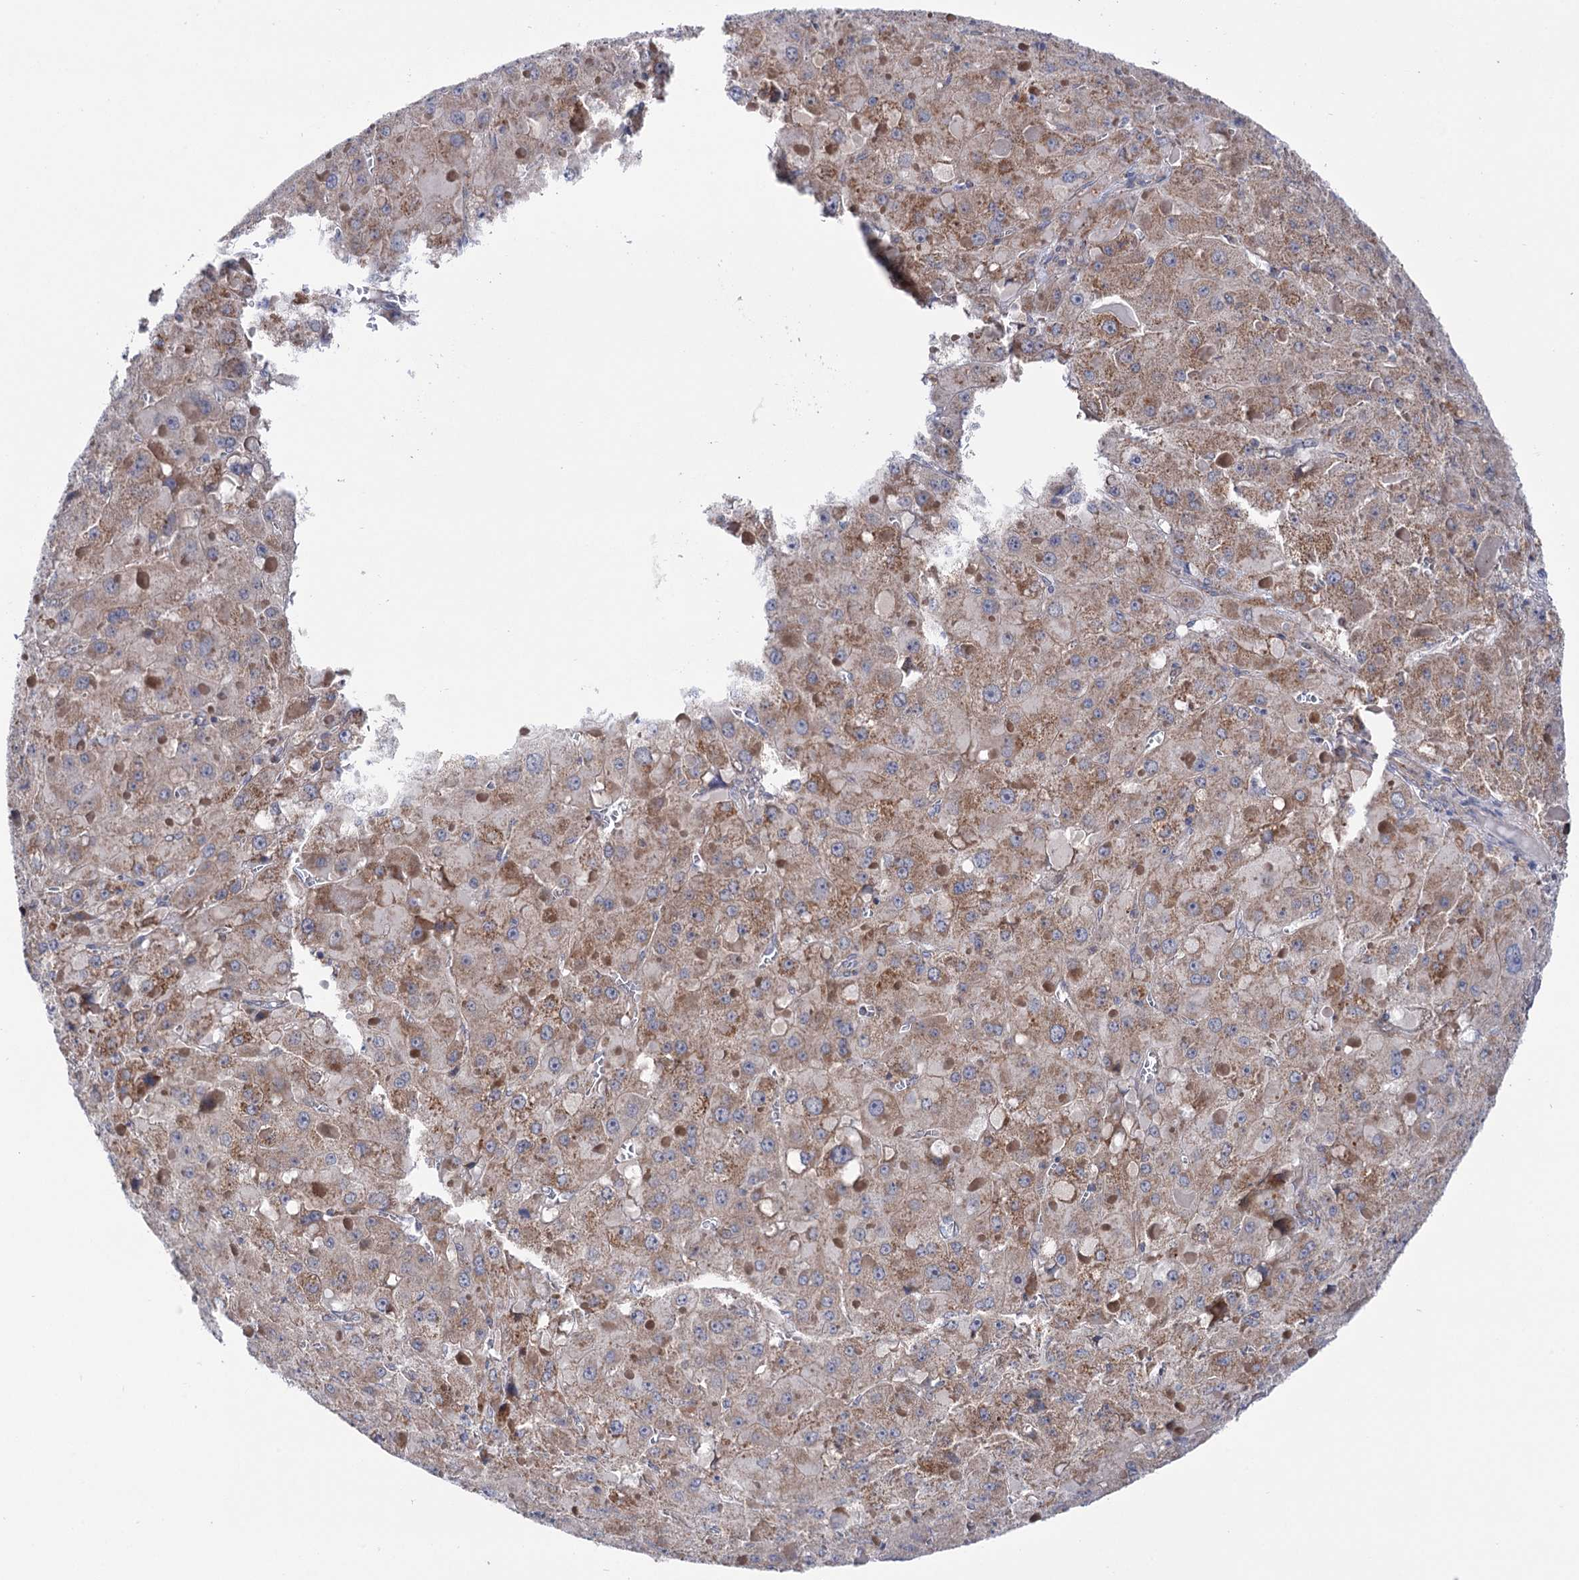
{"staining": {"intensity": "moderate", "quantity": "25%-75%", "location": "cytoplasmic/membranous"}, "tissue": "liver cancer", "cell_type": "Tumor cells", "image_type": "cancer", "snomed": [{"axis": "morphology", "description": "Carcinoma, Hepatocellular, NOS"}, {"axis": "topography", "description": "Liver"}], "caption": "The micrograph reveals immunohistochemical staining of liver cancer (hepatocellular carcinoma). There is moderate cytoplasmic/membranous staining is identified in about 25%-75% of tumor cells. The staining was performed using DAB, with brown indicating positive protein expression. Nuclei are stained blue with hematoxylin.", "gene": "SUCLA2", "patient": {"sex": "female", "age": 73}}